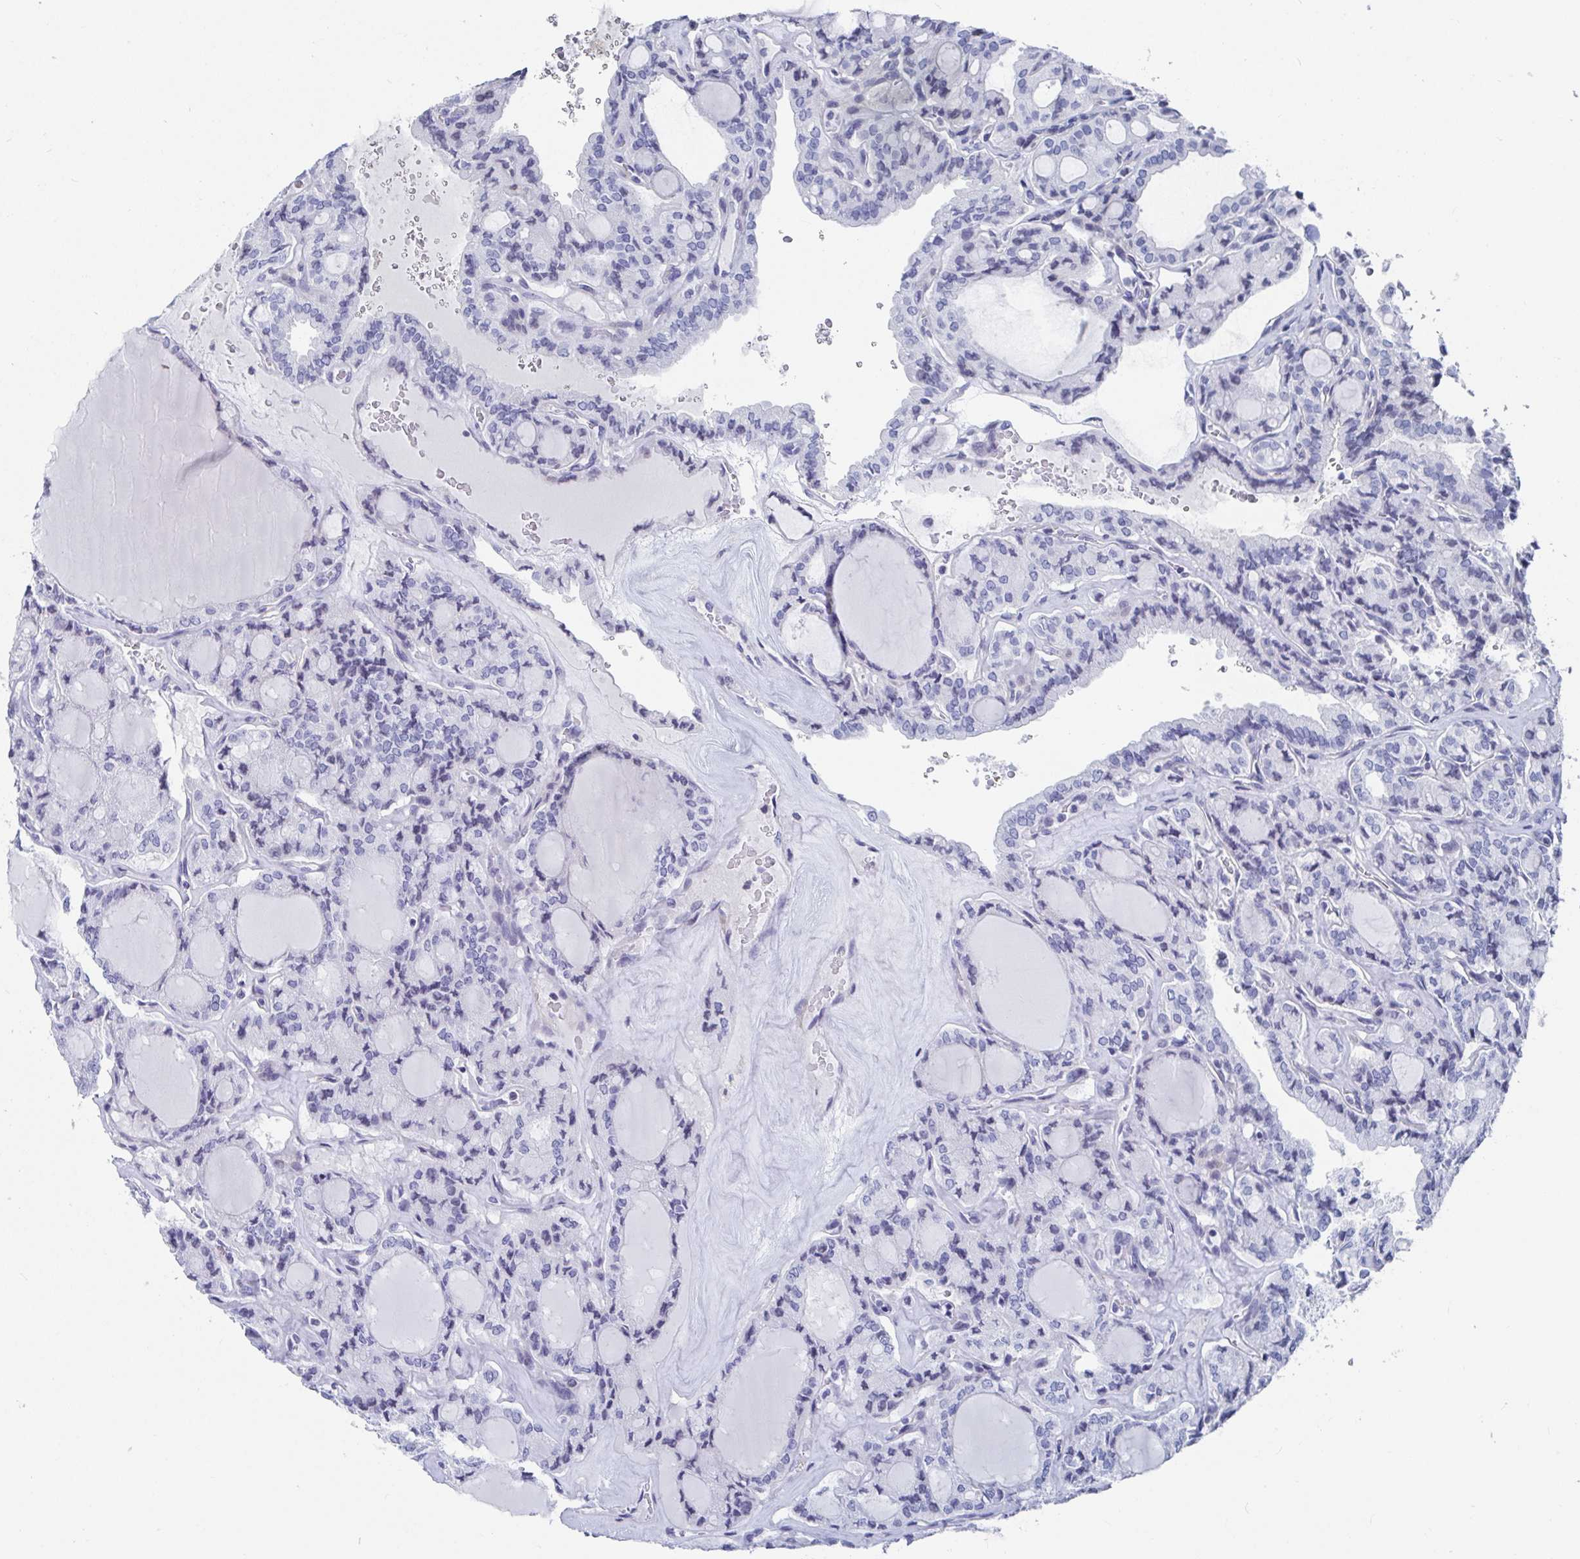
{"staining": {"intensity": "negative", "quantity": "none", "location": "none"}, "tissue": "thyroid cancer", "cell_type": "Tumor cells", "image_type": "cancer", "snomed": [{"axis": "morphology", "description": "Papillary adenocarcinoma, NOS"}, {"axis": "topography", "description": "Thyroid gland"}], "caption": "Thyroid cancer stained for a protein using IHC shows no staining tumor cells.", "gene": "ZFP82", "patient": {"sex": "male", "age": 87}}